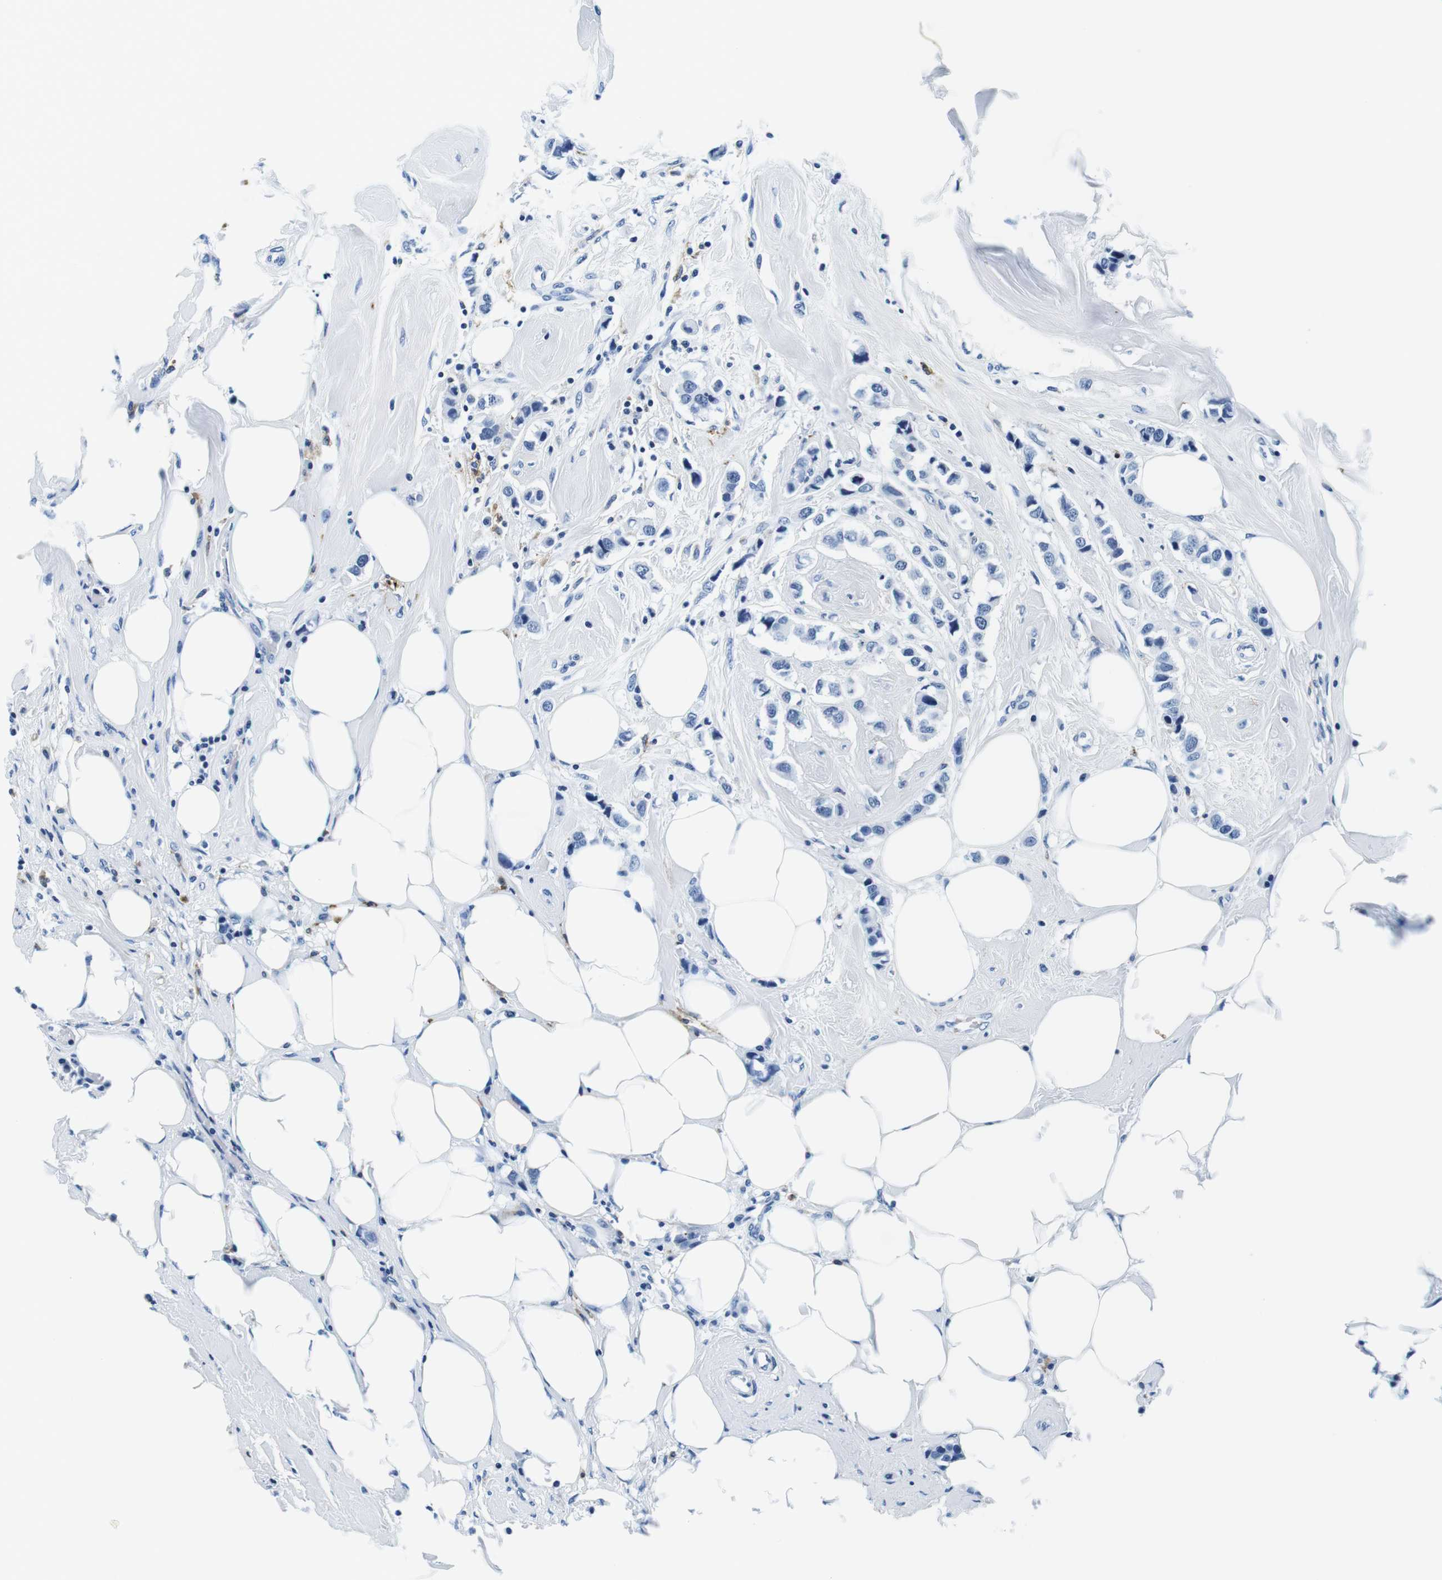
{"staining": {"intensity": "negative", "quantity": "none", "location": "none"}, "tissue": "breast cancer", "cell_type": "Tumor cells", "image_type": "cancer", "snomed": [{"axis": "morphology", "description": "Normal tissue, NOS"}, {"axis": "morphology", "description": "Duct carcinoma"}, {"axis": "topography", "description": "Breast"}], "caption": "There is no significant expression in tumor cells of breast cancer (infiltrating ductal carcinoma).", "gene": "HLA-DRB1", "patient": {"sex": "female", "age": 50}}